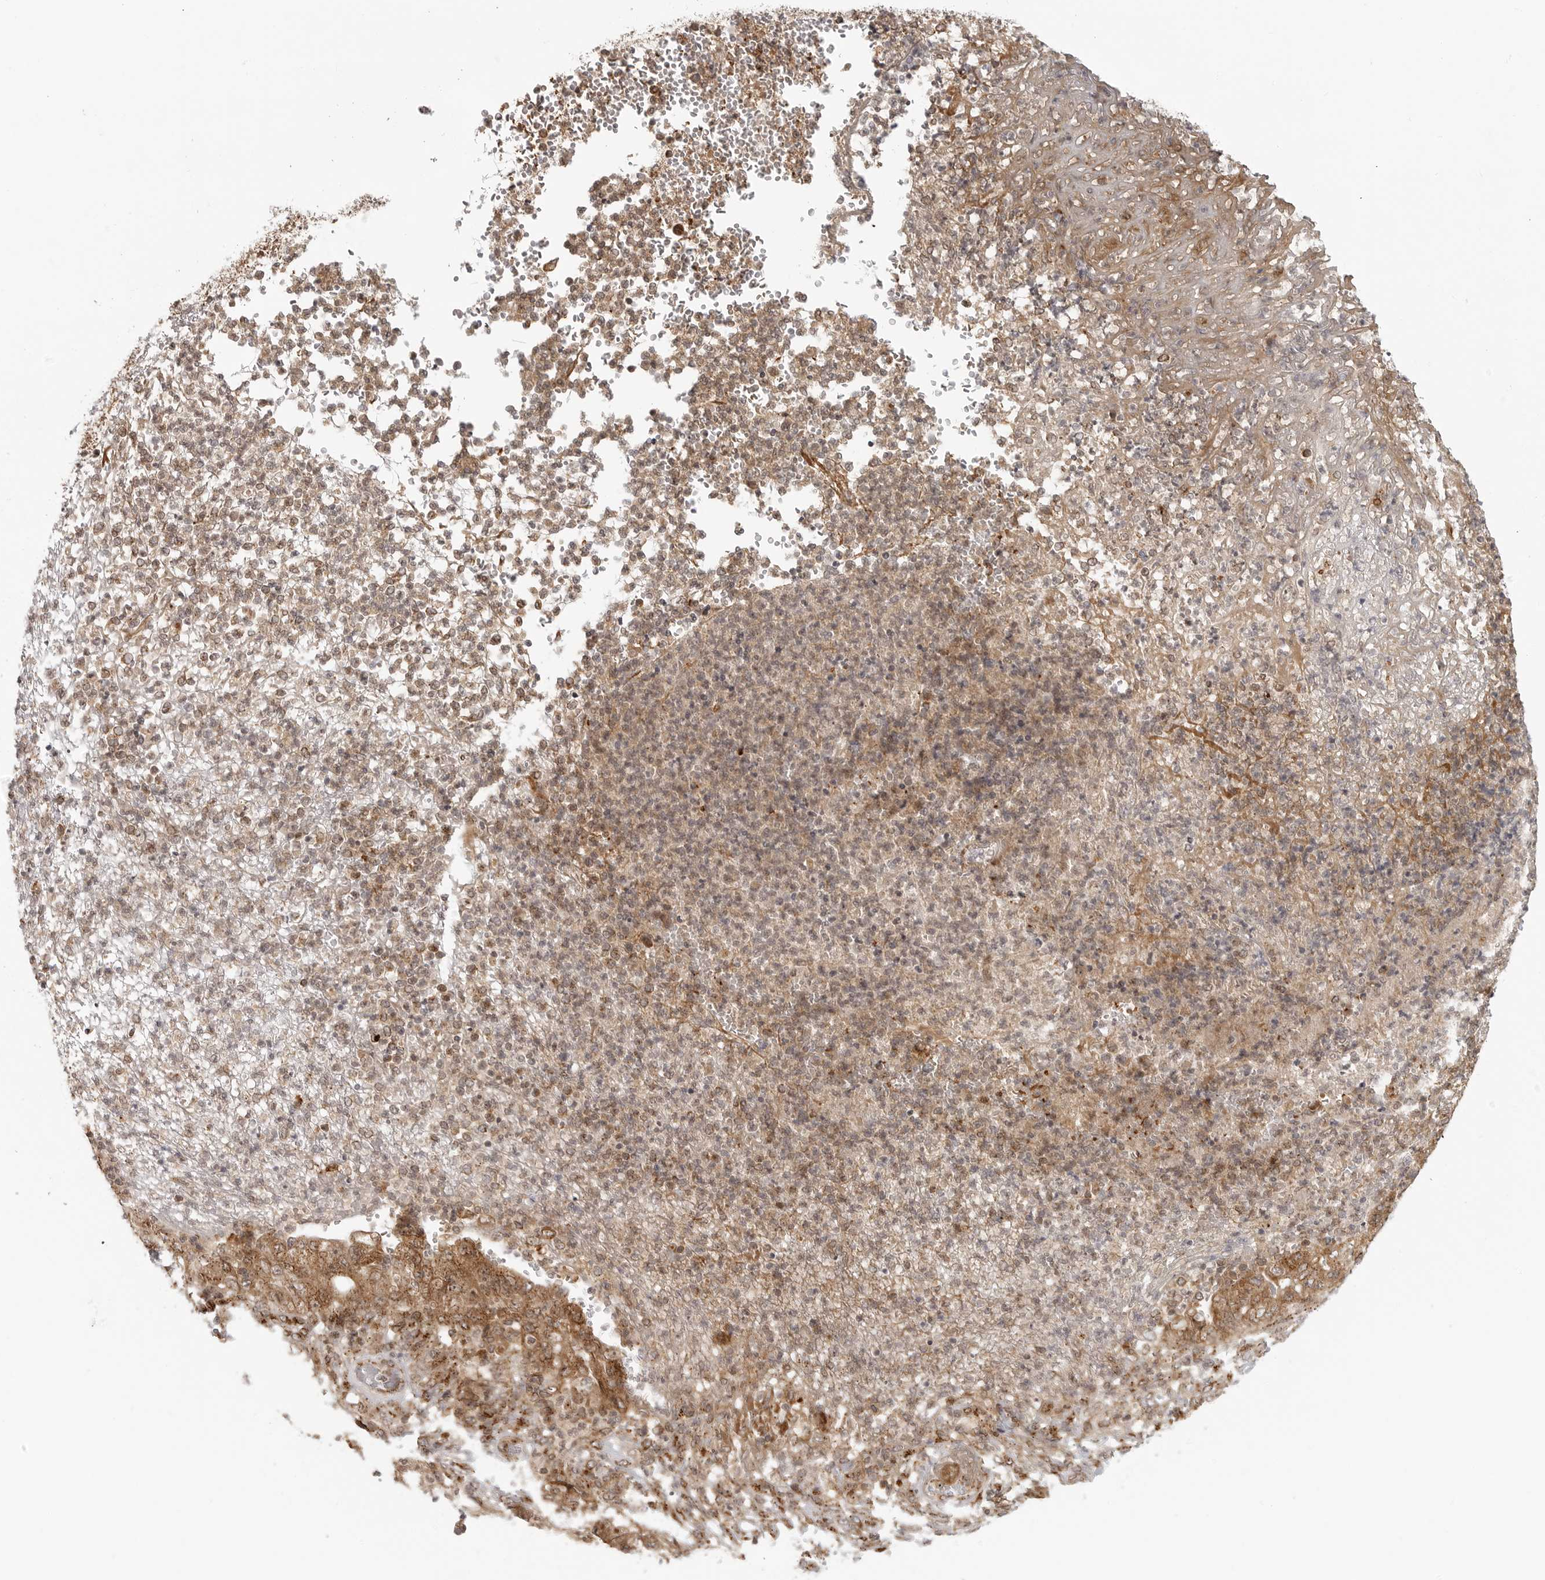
{"staining": {"intensity": "moderate", "quantity": ">75%", "location": "cytoplasmic/membranous"}, "tissue": "stomach cancer", "cell_type": "Tumor cells", "image_type": "cancer", "snomed": [{"axis": "morphology", "description": "Adenocarcinoma, NOS"}, {"axis": "topography", "description": "Stomach"}], "caption": "About >75% of tumor cells in human adenocarcinoma (stomach) display moderate cytoplasmic/membranous protein expression as visualized by brown immunohistochemical staining.", "gene": "COPA", "patient": {"sex": "female", "age": 73}}